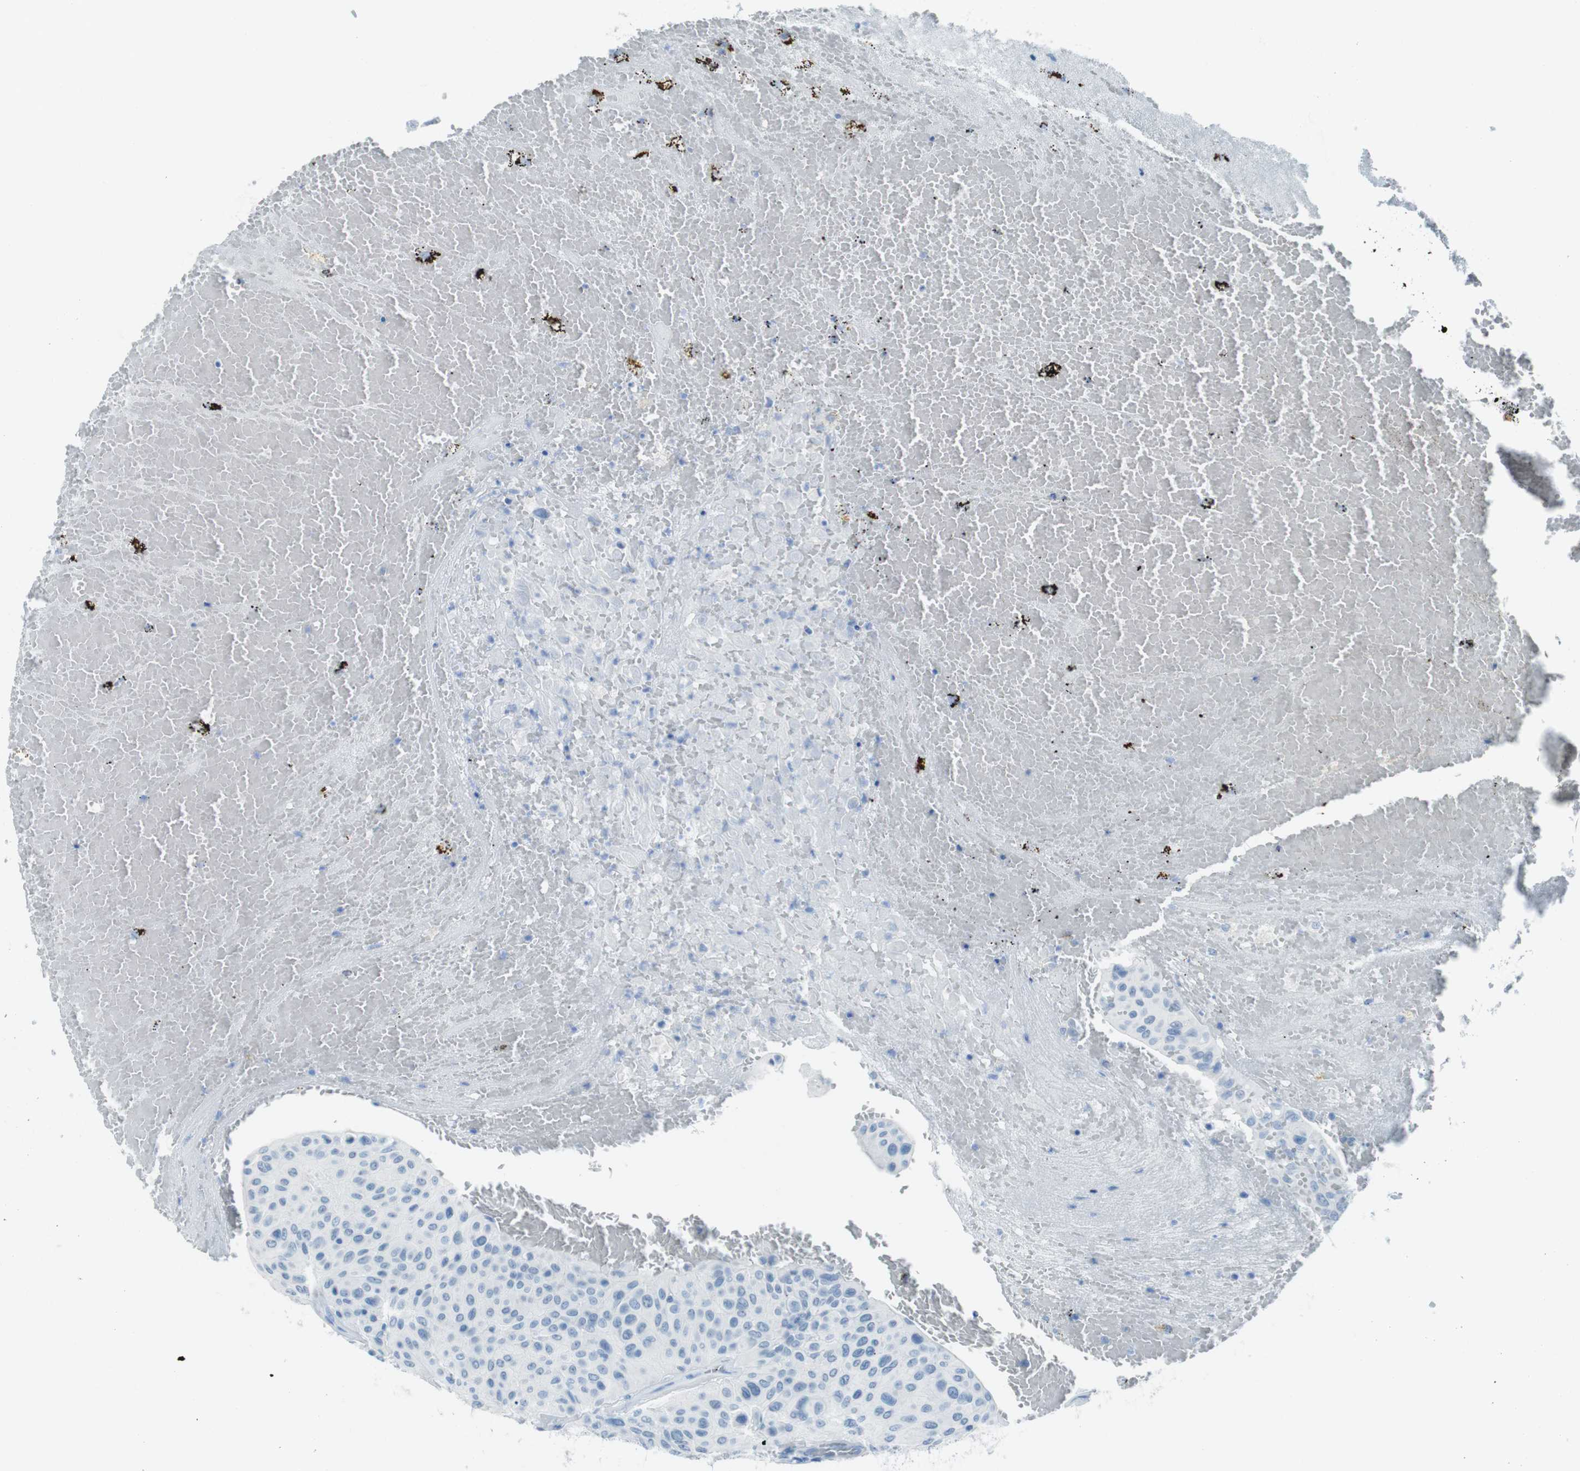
{"staining": {"intensity": "negative", "quantity": "none", "location": "none"}, "tissue": "urothelial cancer", "cell_type": "Tumor cells", "image_type": "cancer", "snomed": [{"axis": "morphology", "description": "Urothelial carcinoma, High grade"}, {"axis": "topography", "description": "Urinary bladder"}], "caption": "Immunohistochemistry micrograph of neoplastic tissue: urothelial cancer stained with DAB (3,3'-diaminobenzidine) reveals no significant protein expression in tumor cells.", "gene": "TMEM207", "patient": {"sex": "male", "age": 66}}